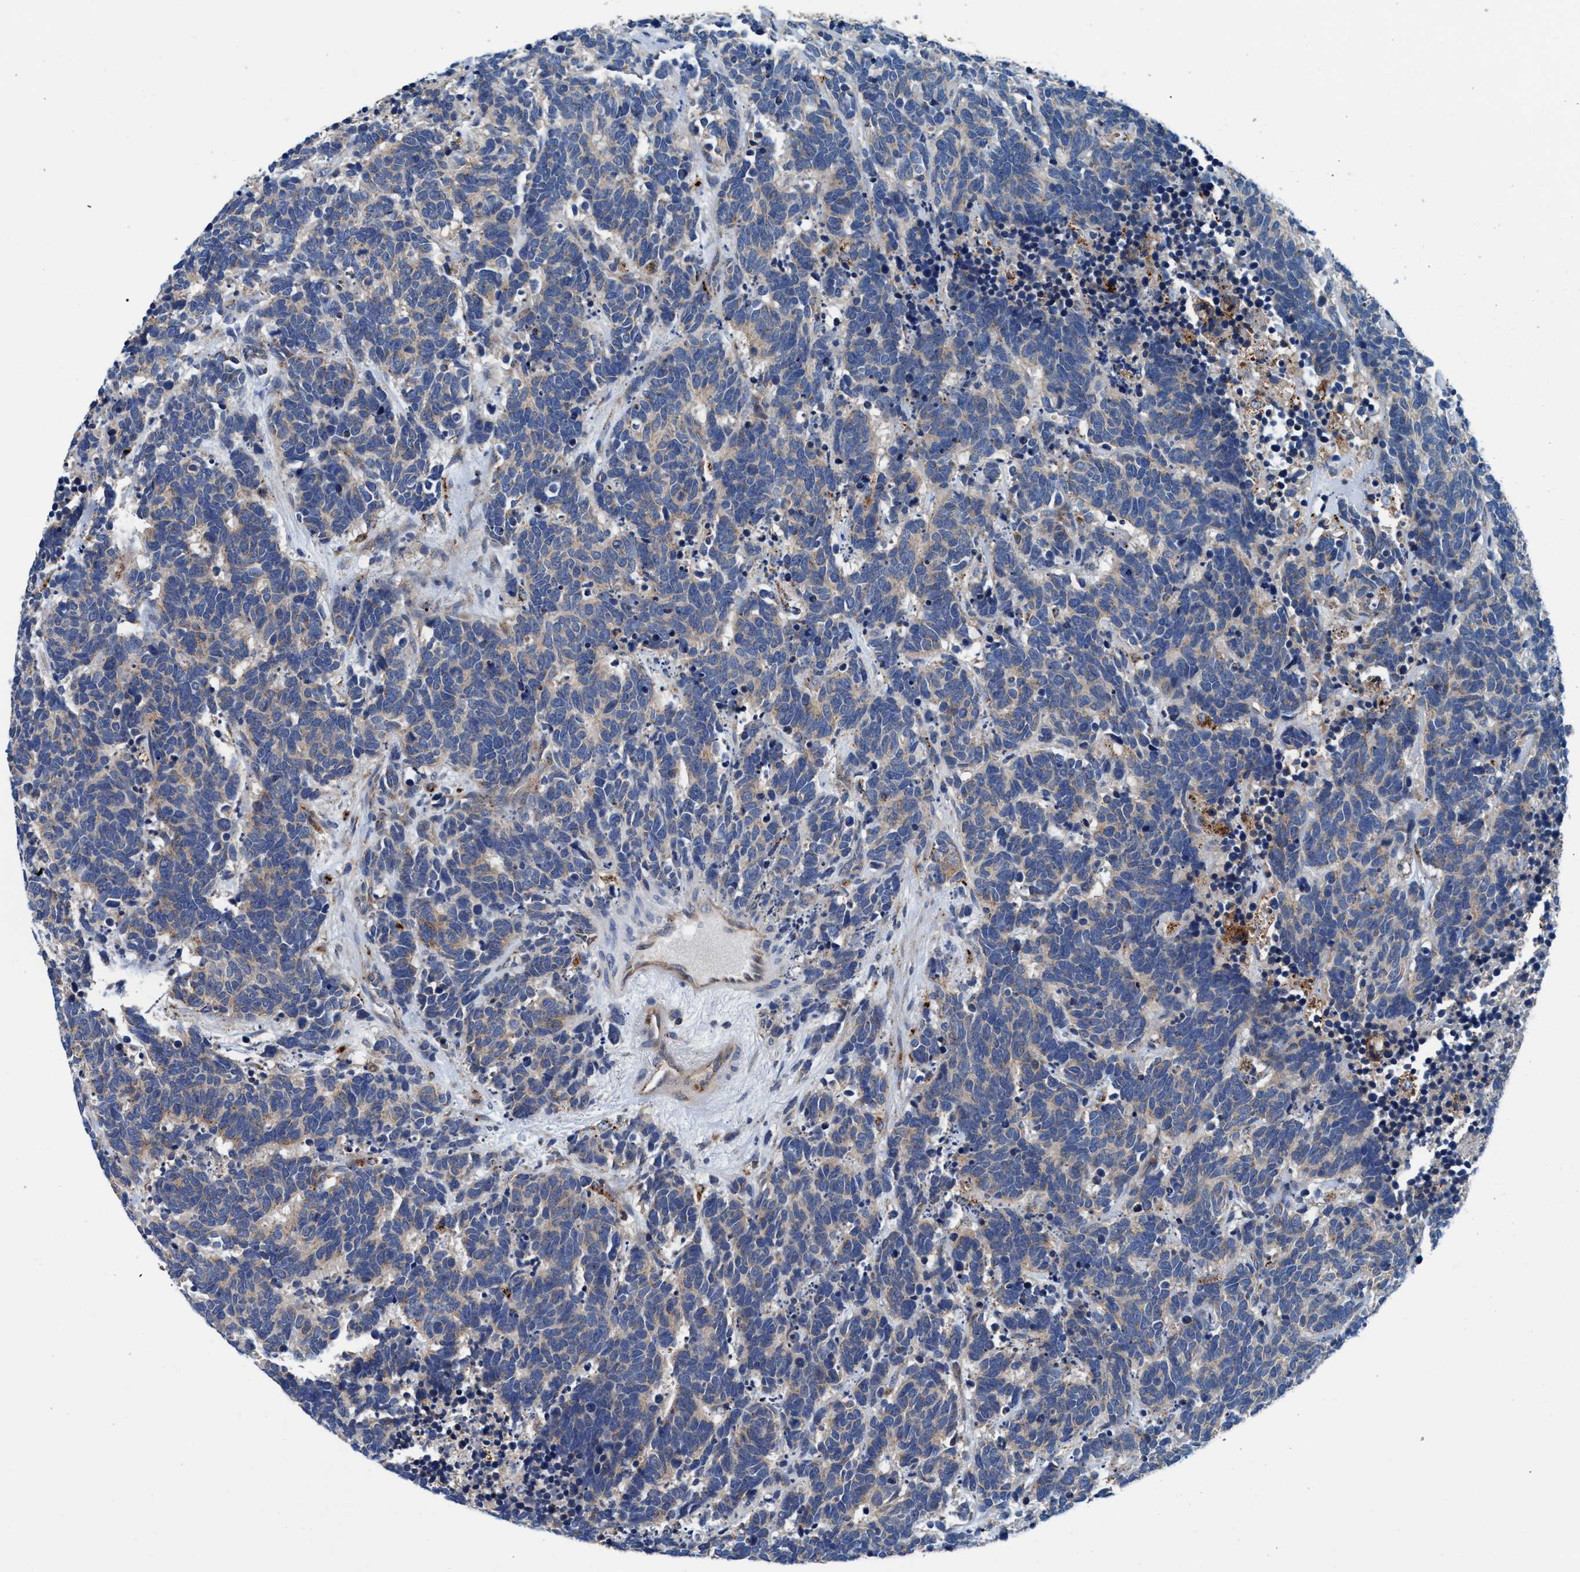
{"staining": {"intensity": "weak", "quantity": "25%-75%", "location": "cytoplasmic/membranous"}, "tissue": "carcinoid", "cell_type": "Tumor cells", "image_type": "cancer", "snomed": [{"axis": "morphology", "description": "Carcinoma, NOS"}, {"axis": "morphology", "description": "Carcinoid, malignant, NOS"}, {"axis": "topography", "description": "Urinary bladder"}], "caption": "Approximately 25%-75% of tumor cells in human carcinoid demonstrate weak cytoplasmic/membranous protein expression as visualized by brown immunohistochemical staining.", "gene": "ENDOG", "patient": {"sex": "male", "age": 57}}